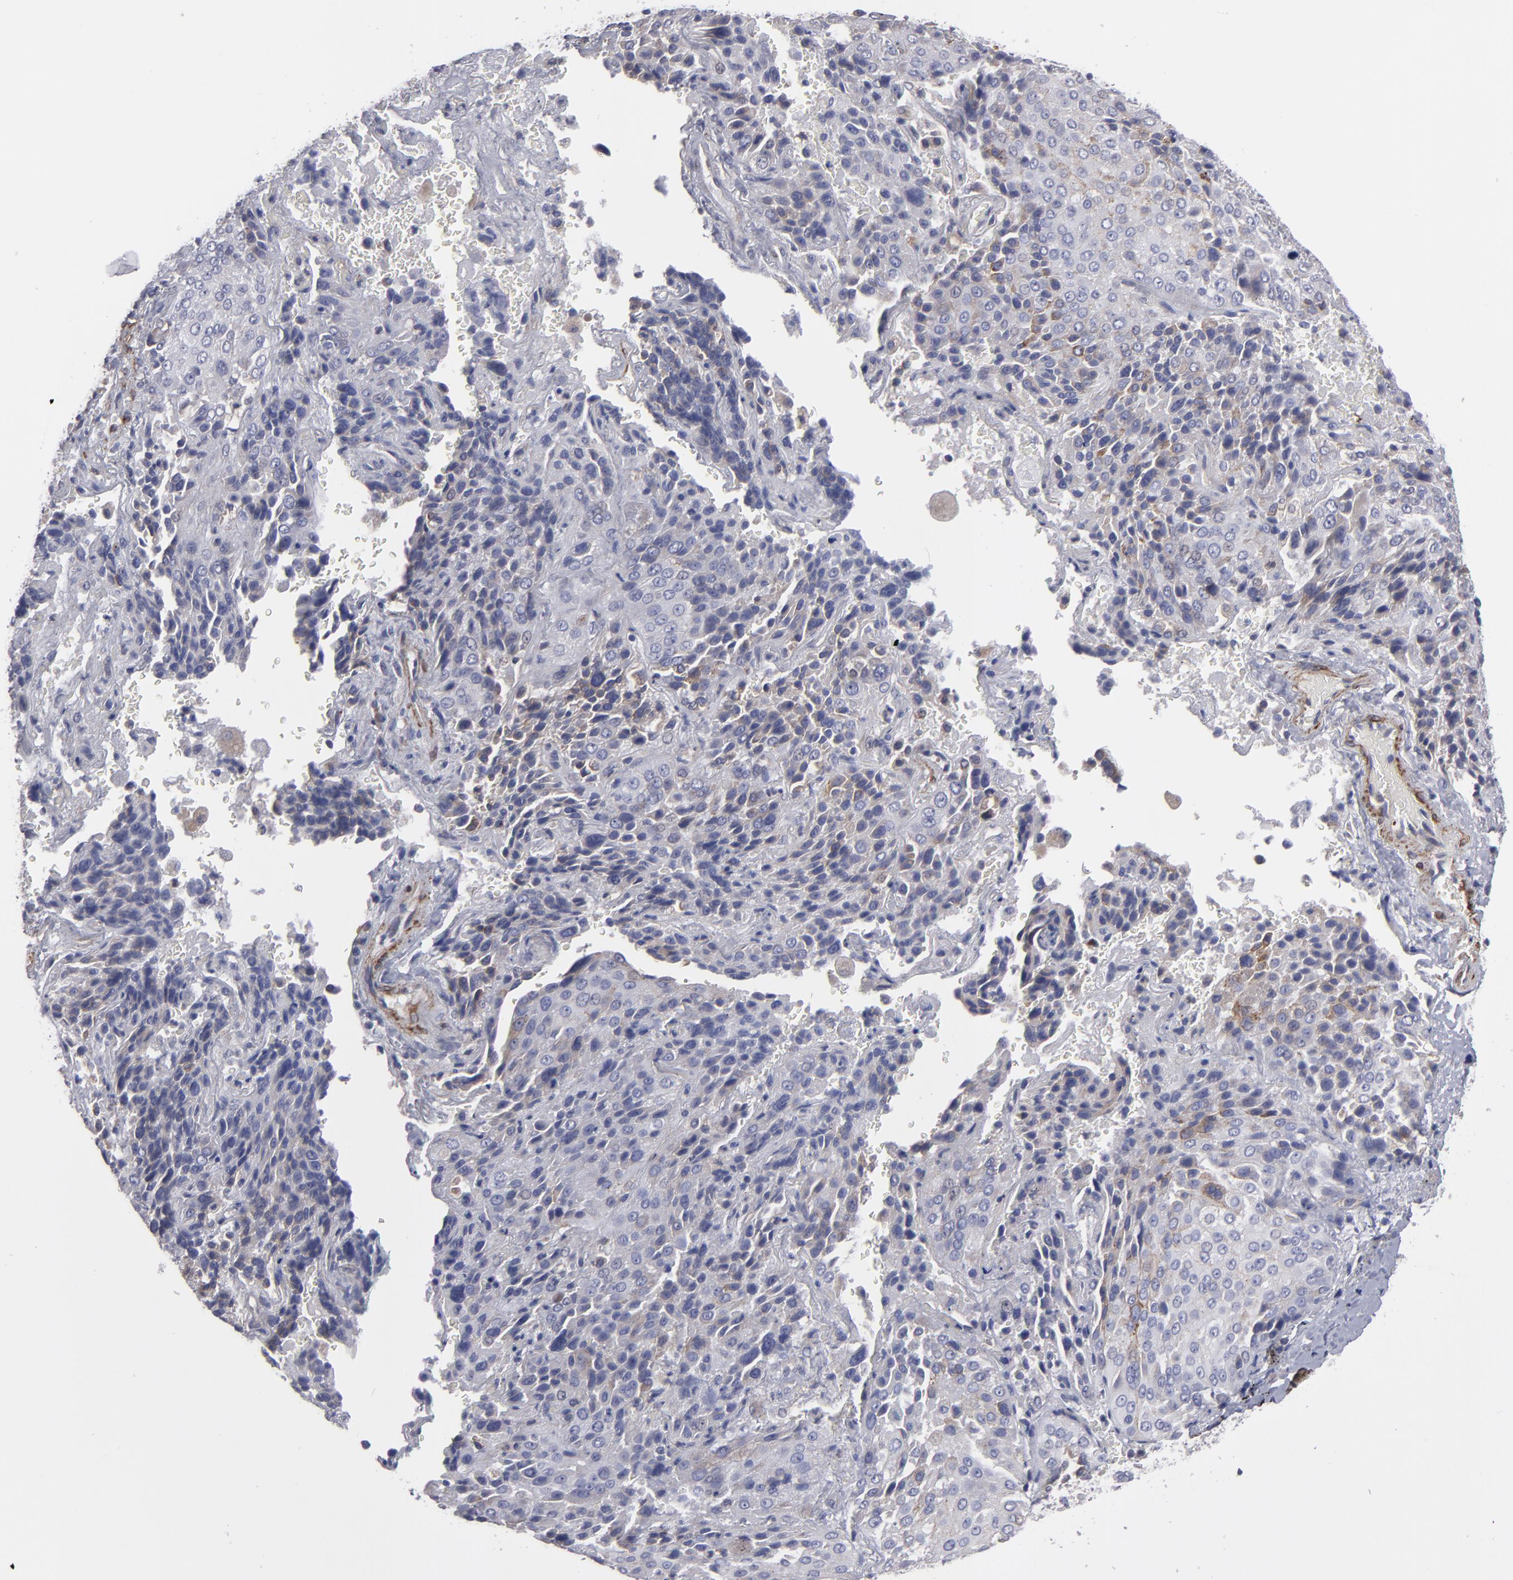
{"staining": {"intensity": "weak", "quantity": "<25%", "location": "cytoplasmic/membranous"}, "tissue": "lung cancer", "cell_type": "Tumor cells", "image_type": "cancer", "snomed": [{"axis": "morphology", "description": "Squamous cell carcinoma, NOS"}, {"axis": "topography", "description": "Lung"}], "caption": "A micrograph of squamous cell carcinoma (lung) stained for a protein reveals no brown staining in tumor cells.", "gene": "SLMAP", "patient": {"sex": "male", "age": 54}}